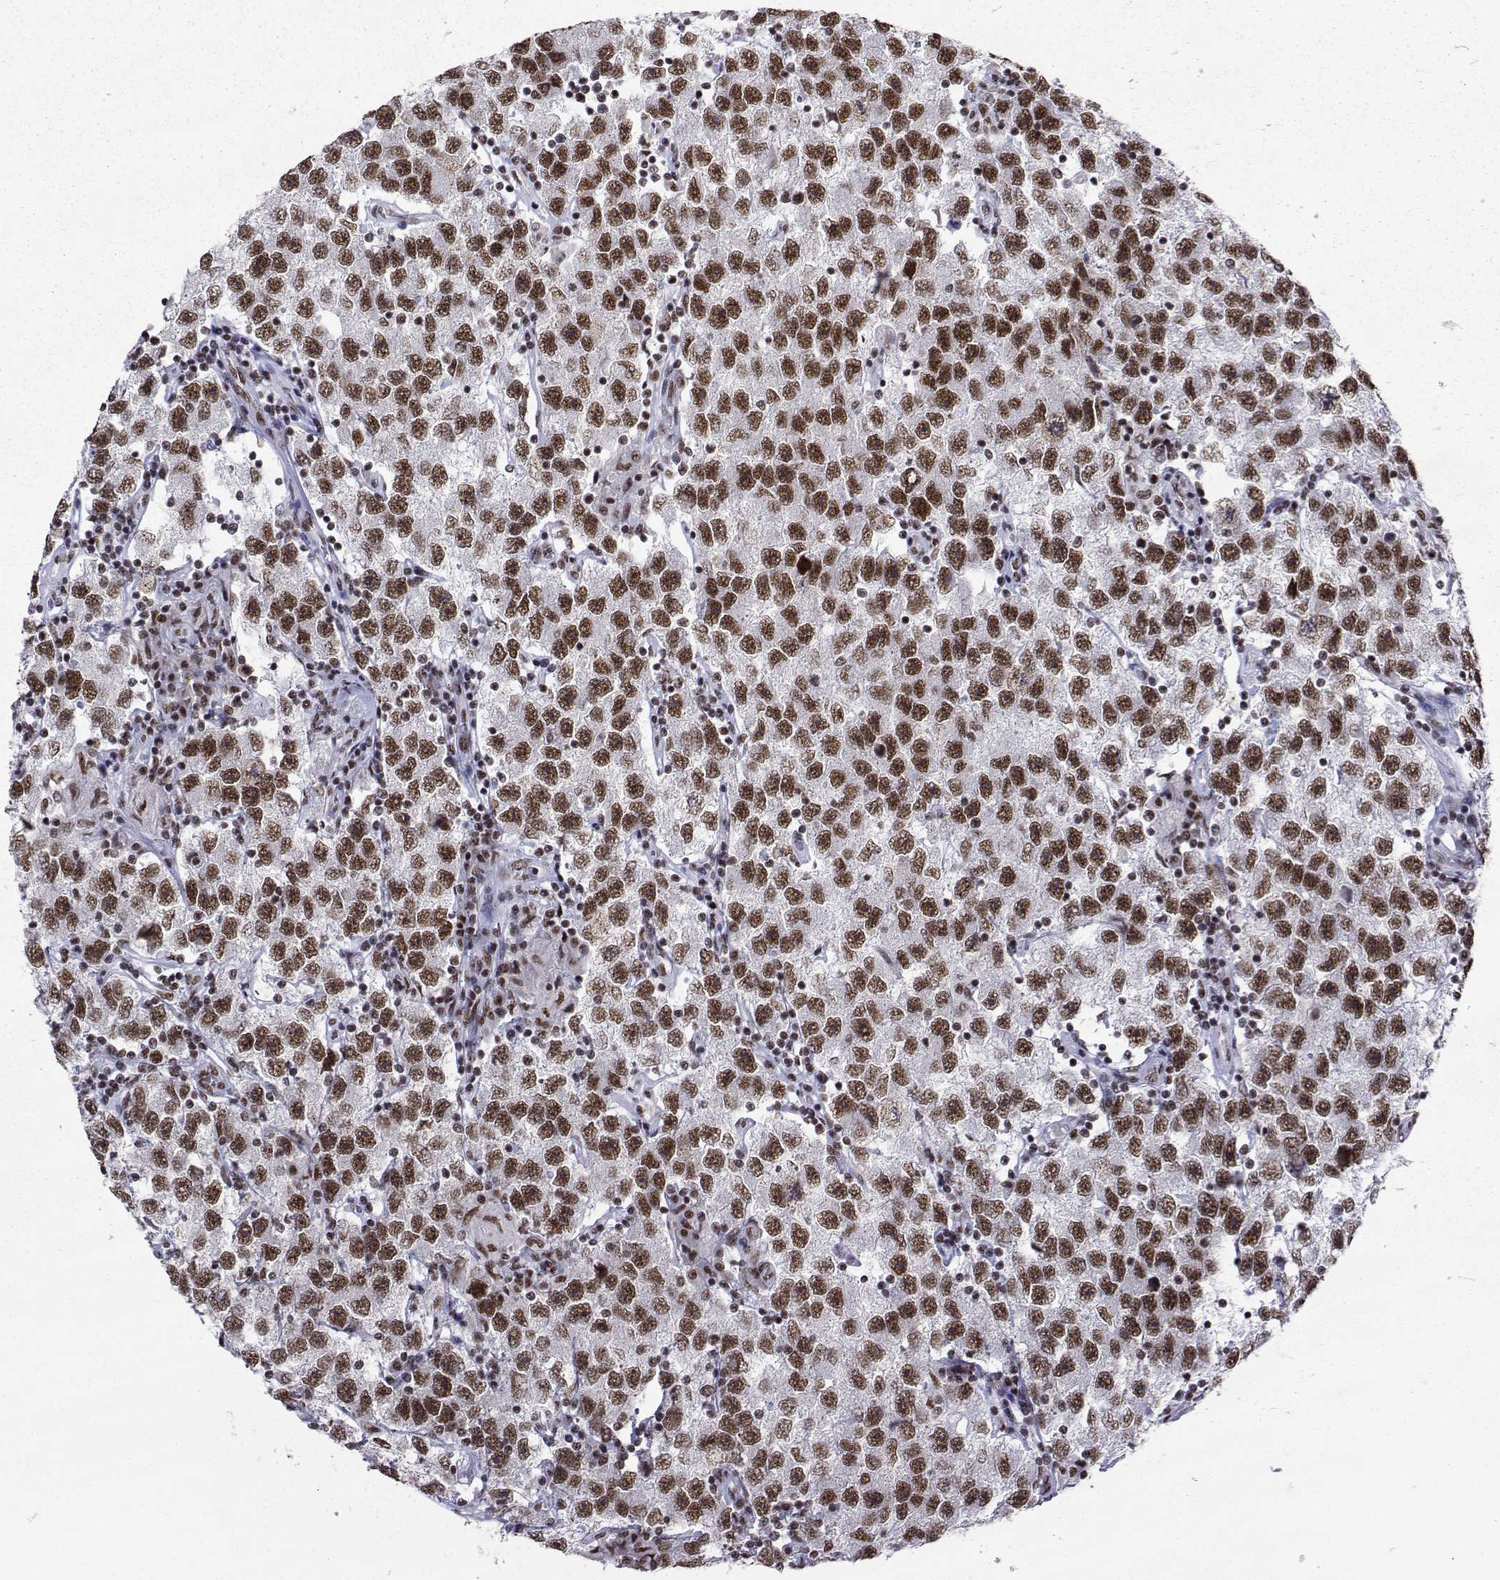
{"staining": {"intensity": "moderate", "quantity": ">75%", "location": "nuclear"}, "tissue": "testis cancer", "cell_type": "Tumor cells", "image_type": "cancer", "snomed": [{"axis": "morphology", "description": "Seminoma, NOS"}, {"axis": "topography", "description": "Testis"}], "caption": "Testis cancer (seminoma) was stained to show a protein in brown. There is medium levels of moderate nuclear staining in about >75% of tumor cells. Using DAB (brown) and hematoxylin (blue) stains, captured at high magnification using brightfield microscopy.", "gene": "SNRPB2", "patient": {"sex": "male", "age": 26}}